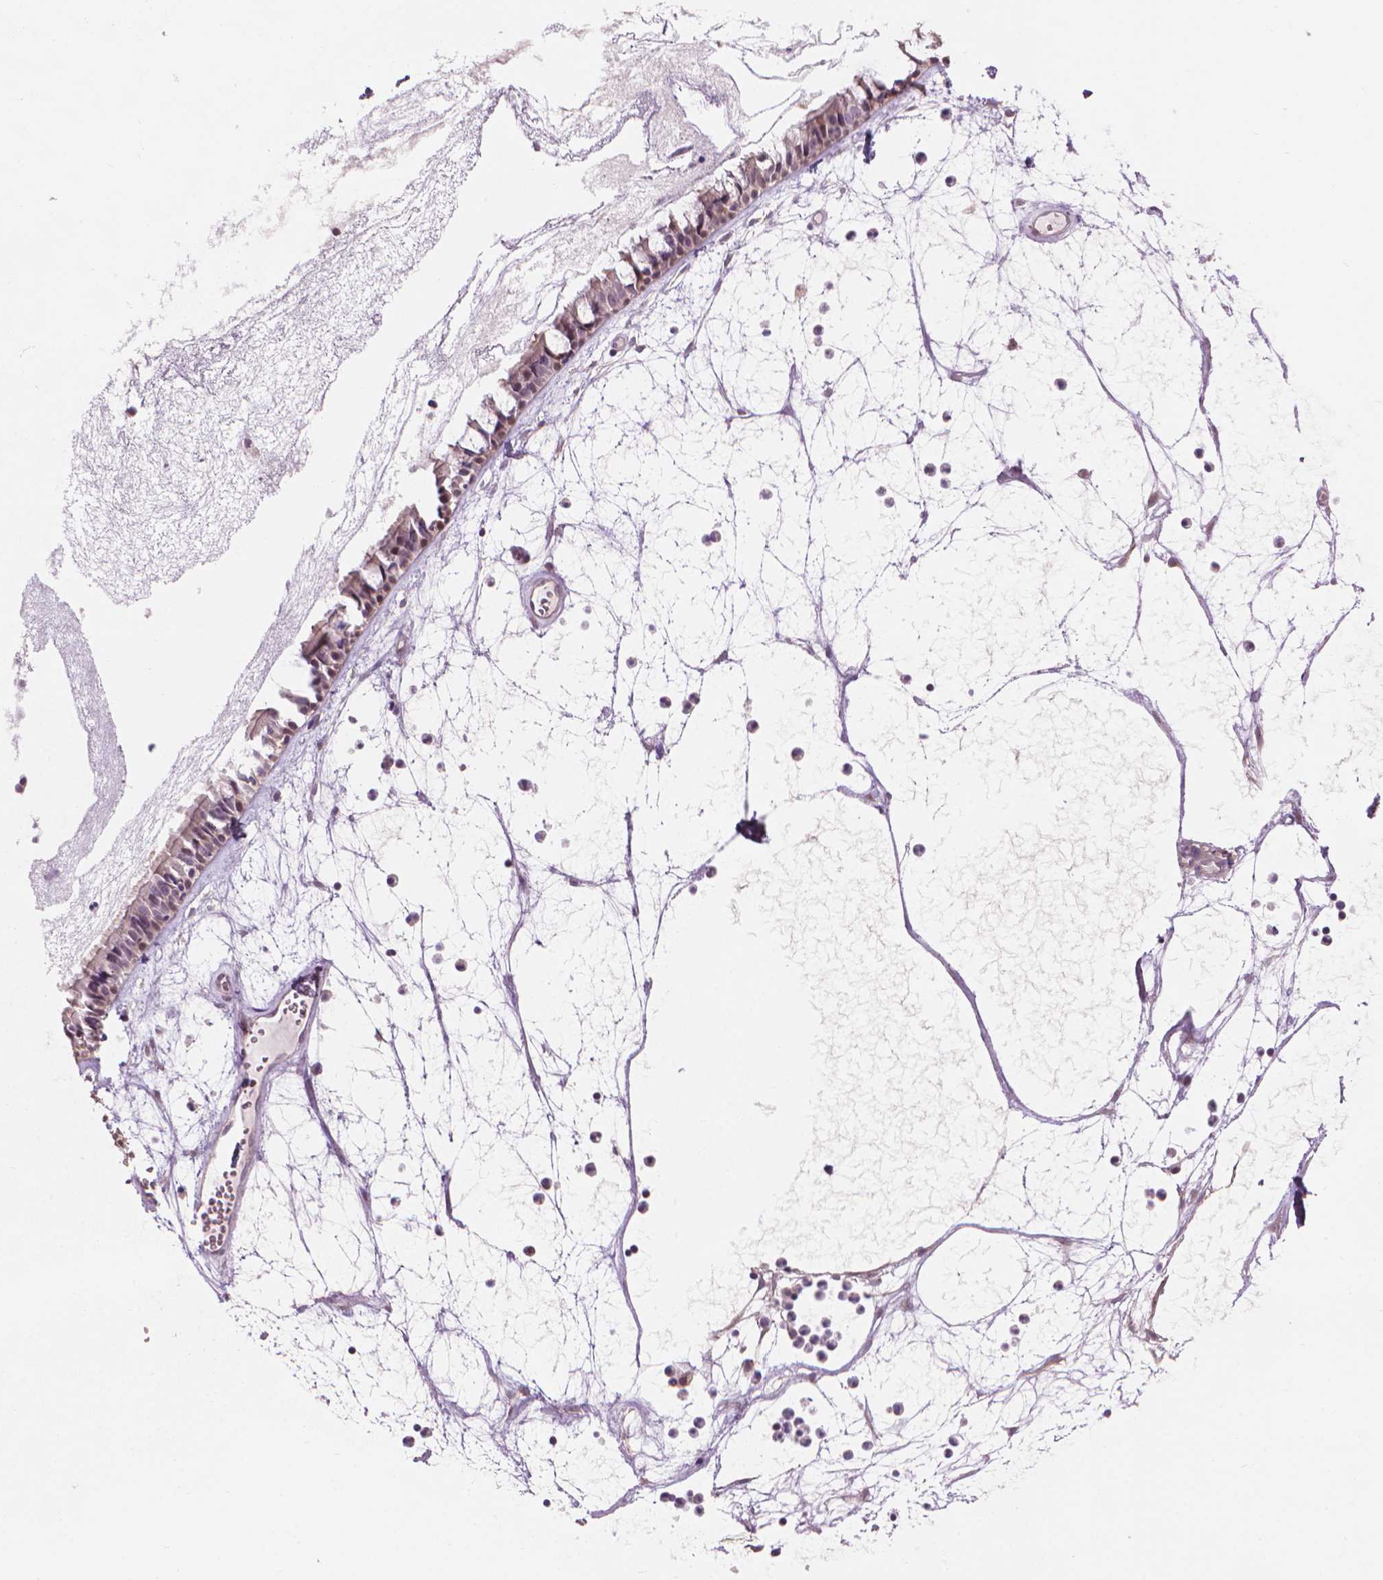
{"staining": {"intensity": "weak", "quantity": "<25%", "location": "cytoplasmic/membranous,nuclear"}, "tissue": "nasopharynx", "cell_type": "Respiratory epithelial cells", "image_type": "normal", "snomed": [{"axis": "morphology", "description": "Normal tissue, NOS"}, {"axis": "topography", "description": "Nasopharynx"}], "caption": "Immunohistochemistry micrograph of unremarkable nasopharynx: nasopharynx stained with DAB demonstrates no significant protein staining in respiratory epithelial cells. The staining was performed using DAB to visualize the protein expression in brown, while the nuclei were stained in blue with hematoxylin (Magnification: 20x).", "gene": "IFFO1", "patient": {"sex": "male", "age": 31}}